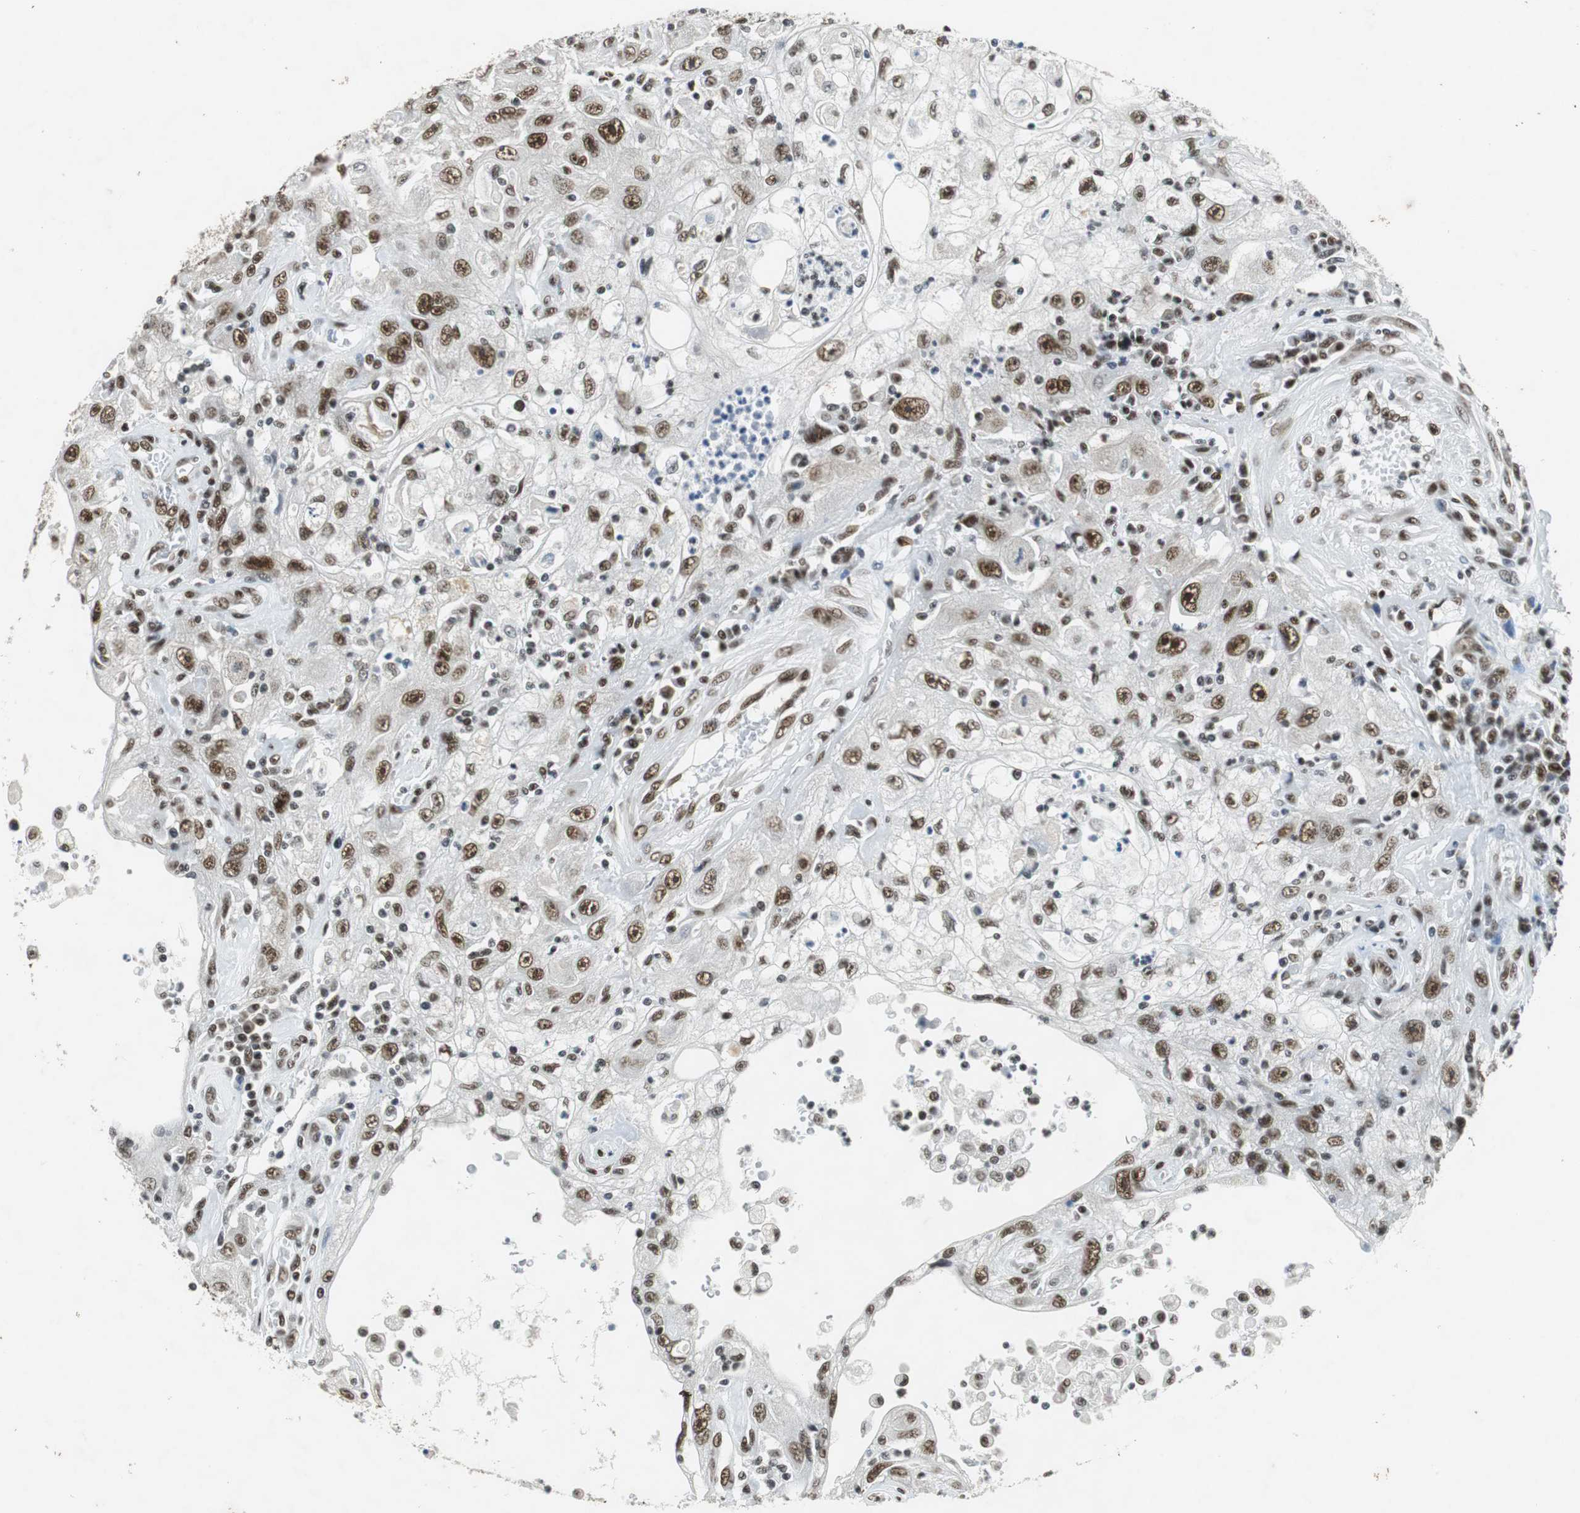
{"staining": {"intensity": "strong", "quantity": ">75%", "location": "cytoplasmic/membranous,nuclear"}, "tissue": "skin cancer", "cell_type": "Tumor cells", "image_type": "cancer", "snomed": [{"axis": "morphology", "description": "Squamous cell carcinoma, NOS"}, {"axis": "topography", "description": "Skin"}], "caption": "This histopathology image exhibits skin cancer (squamous cell carcinoma) stained with immunohistochemistry (IHC) to label a protein in brown. The cytoplasmic/membranous and nuclear of tumor cells show strong positivity for the protein. Nuclei are counter-stained blue.", "gene": "PRKDC", "patient": {"sex": "male", "age": 75}}